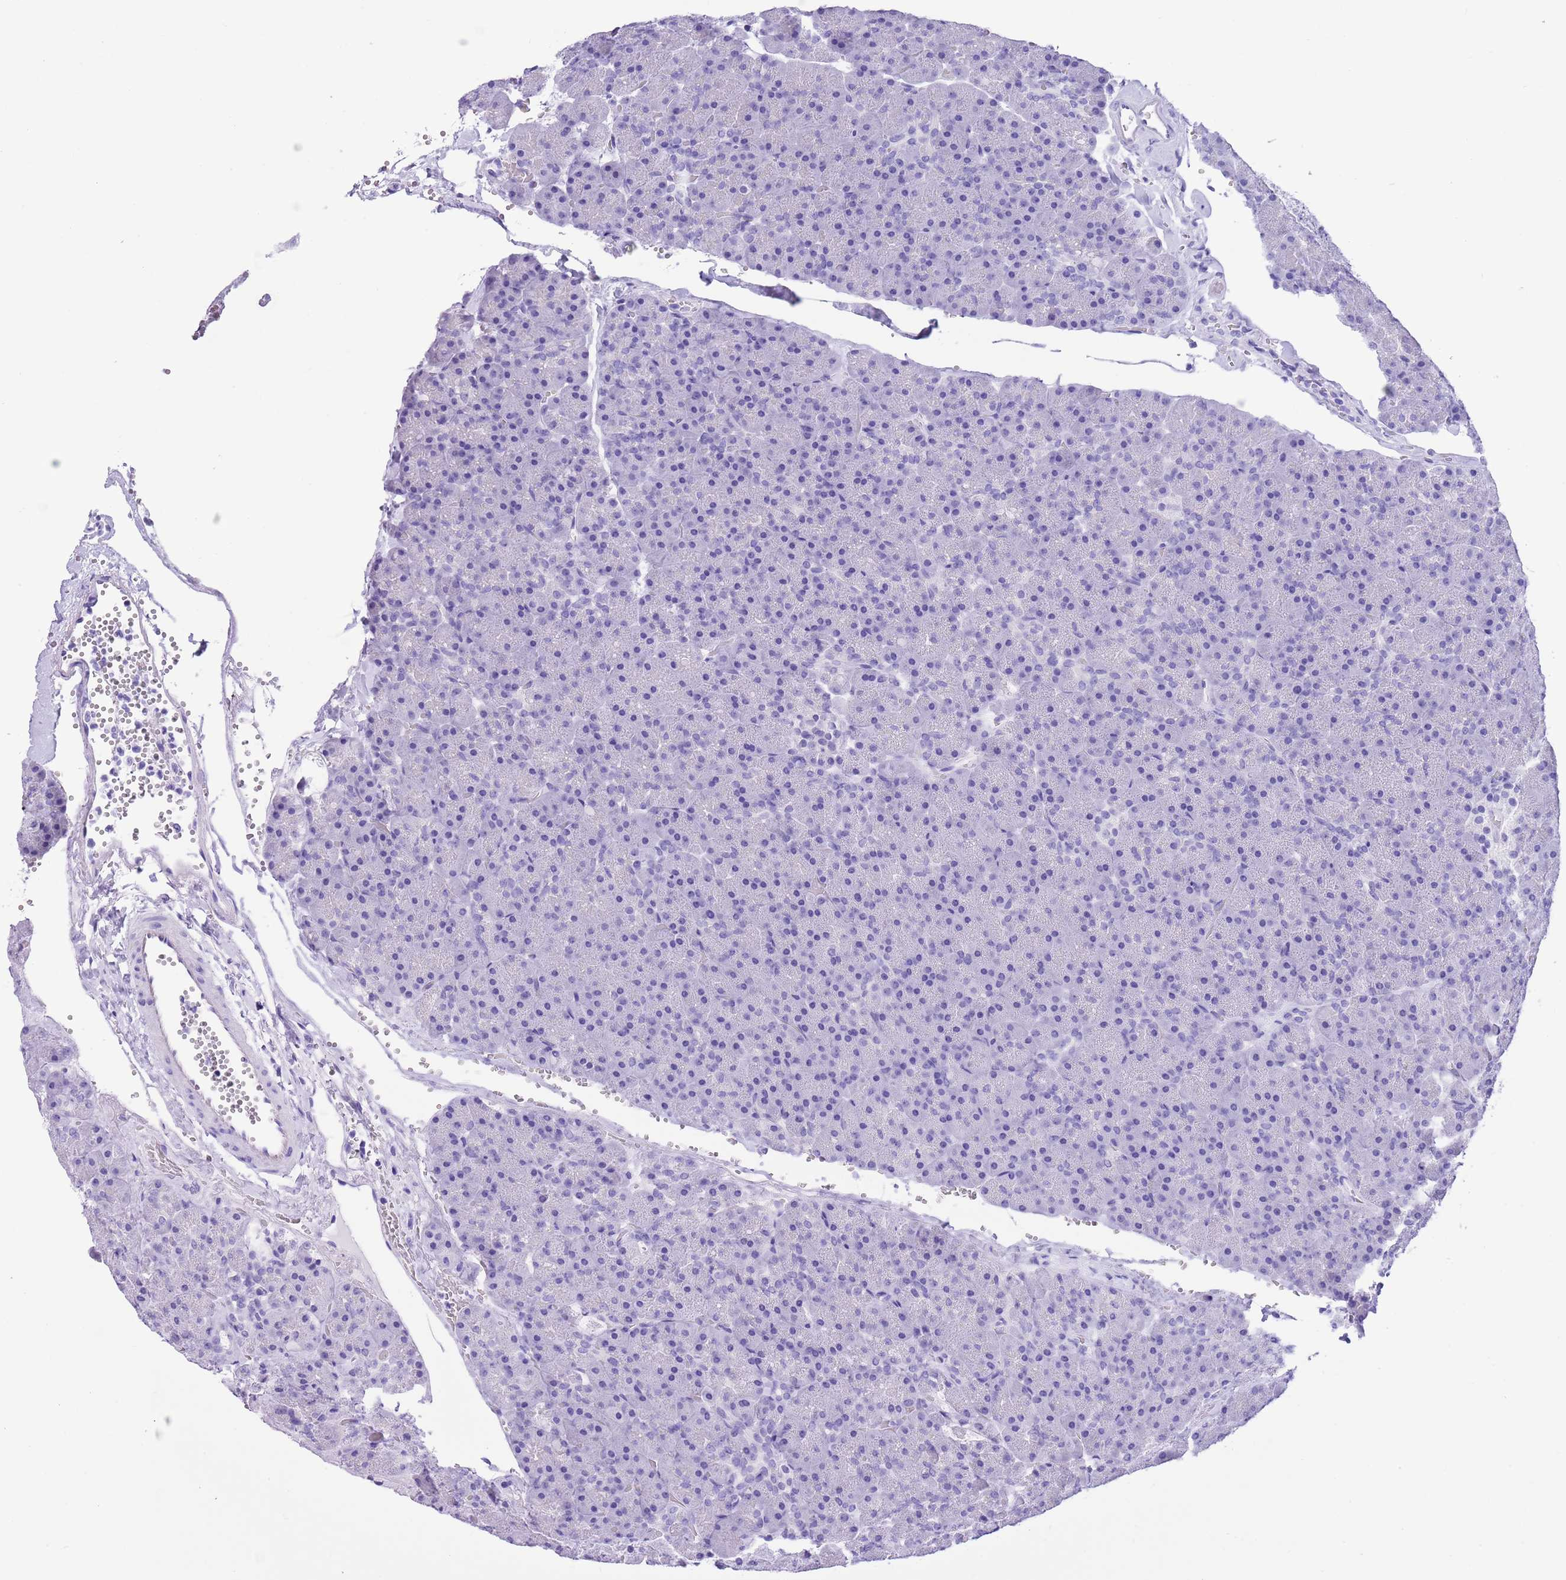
{"staining": {"intensity": "negative", "quantity": "none", "location": "none"}, "tissue": "pancreas", "cell_type": "Exocrine glandular cells", "image_type": "normal", "snomed": [{"axis": "morphology", "description": "Normal tissue, NOS"}, {"axis": "topography", "description": "Pancreas"}], "caption": "A high-resolution image shows IHC staining of normal pancreas, which demonstrates no significant positivity in exocrine glandular cells.", "gene": "TMEM185A", "patient": {"sex": "male", "age": 36}}